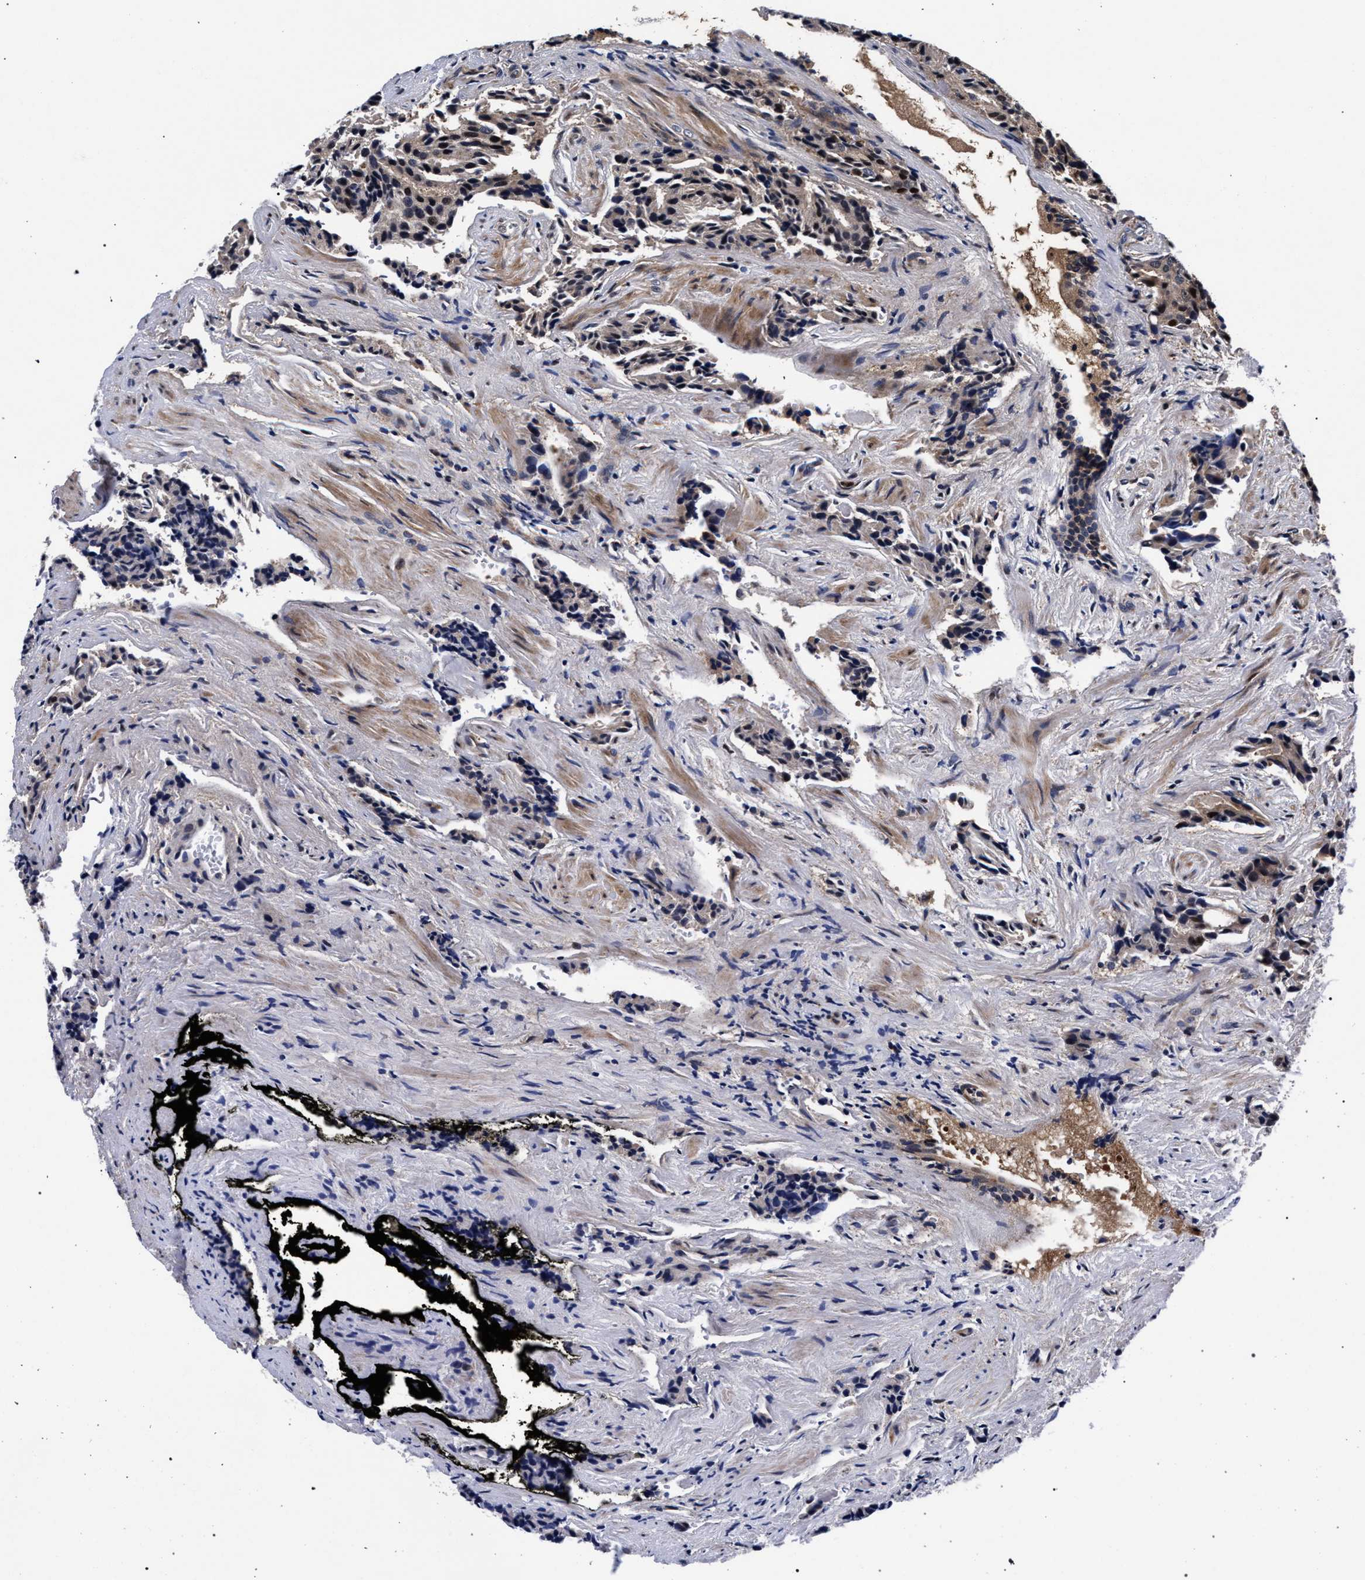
{"staining": {"intensity": "weak", "quantity": "25%-75%", "location": "cytoplasmic/membranous,nuclear"}, "tissue": "prostate cancer", "cell_type": "Tumor cells", "image_type": "cancer", "snomed": [{"axis": "morphology", "description": "Adenocarcinoma, High grade"}, {"axis": "topography", "description": "Prostate"}], "caption": "An image of human prostate adenocarcinoma (high-grade) stained for a protein reveals weak cytoplasmic/membranous and nuclear brown staining in tumor cells. The staining is performed using DAB brown chromogen to label protein expression. The nuclei are counter-stained blue using hematoxylin.", "gene": "ZNF462", "patient": {"sex": "male", "age": 58}}